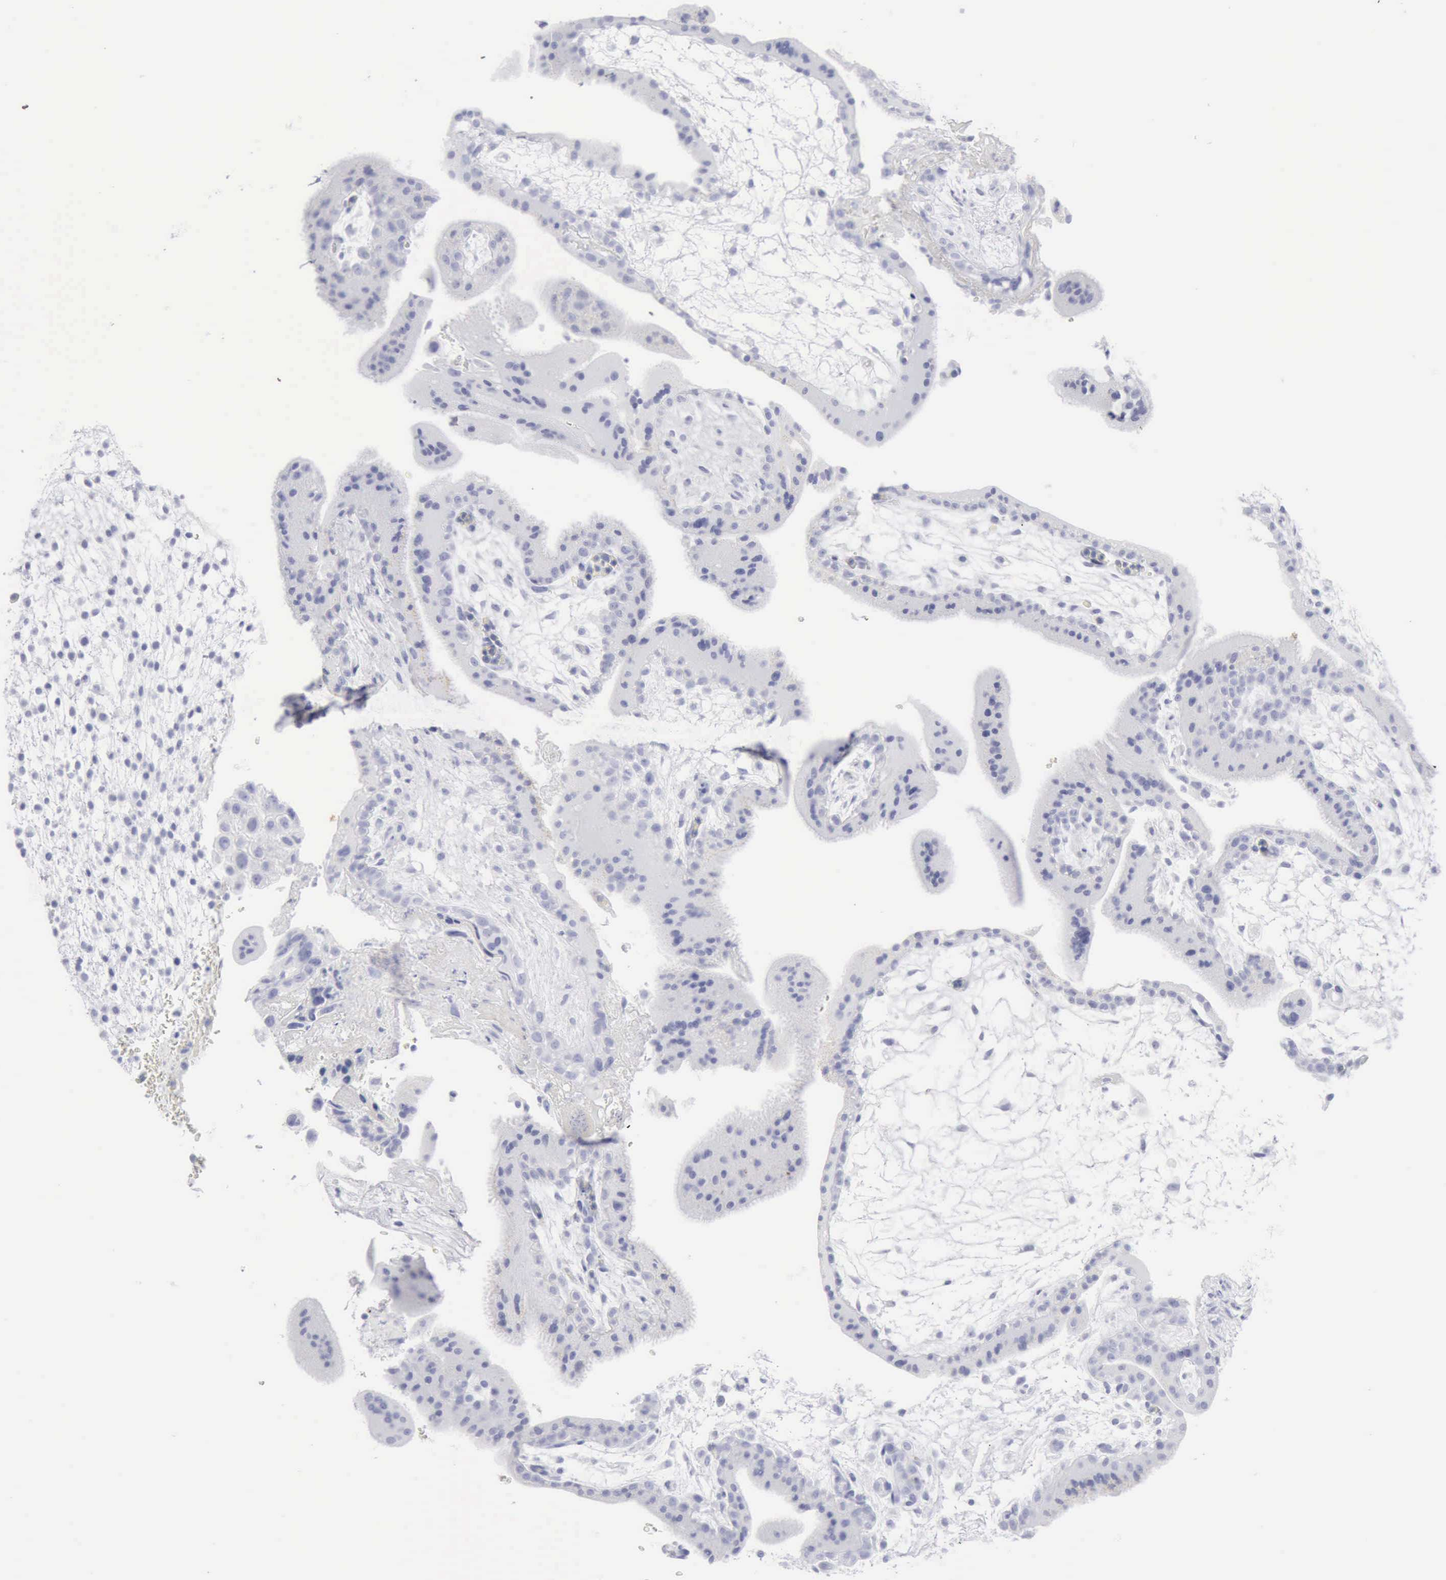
{"staining": {"intensity": "negative", "quantity": "none", "location": "none"}, "tissue": "placenta", "cell_type": "Decidual cells", "image_type": "normal", "snomed": [{"axis": "morphology", "description": "Normal tissue, NOS"}, {"axis": "topography", "description": "Placenta"}], "caption": "The image displays no significant expression in decidual cells of placenta. (DAB (3,3'-diaminobenzidine) IHC visualized using brightfield microscopy, high magnification).", "gene": "GZMB", "patient": {"sex": "female", "age": 35}}